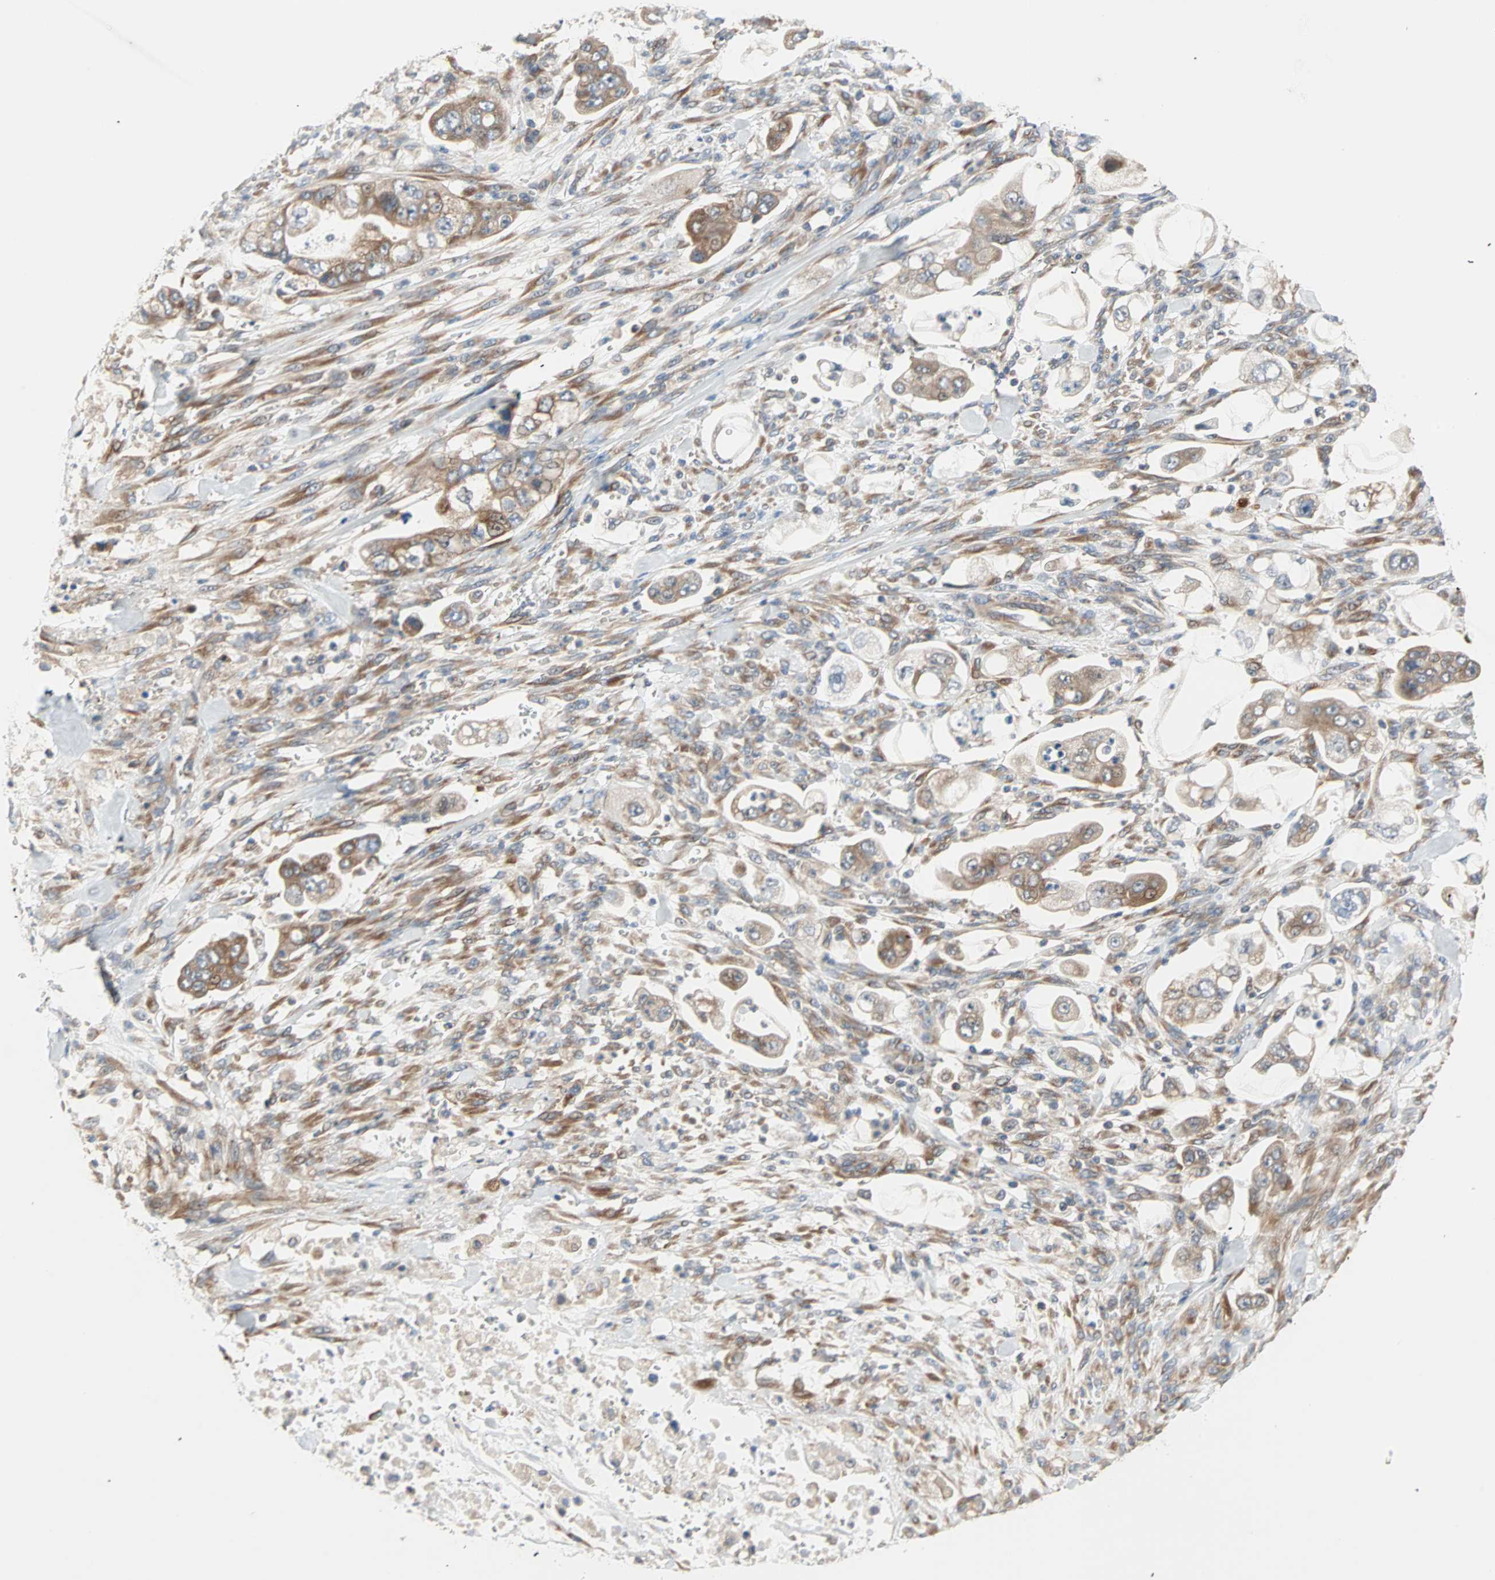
{"staining": {"intensity": "moderate", "quantity": ">75%", "location": "cytoplasmic/membranous"}, "tissue": "stomach cancer", "cell_type": "Tumor cells", "image_type": "cancer", "snomed": [{"axis": "morphology", "description": "Adenocarcinoma, NOS"}, {"axis": "topography", "description": "Stomach"}], "caption": "A histopathology image of human stomach cancer (adenocarcinoma) stained for a protein exhibits moderate cytoplasmic/membranous brown staining in tumor cells.", "gene": "SAR1A", "patient": {"sex": "male", "age": 62}}